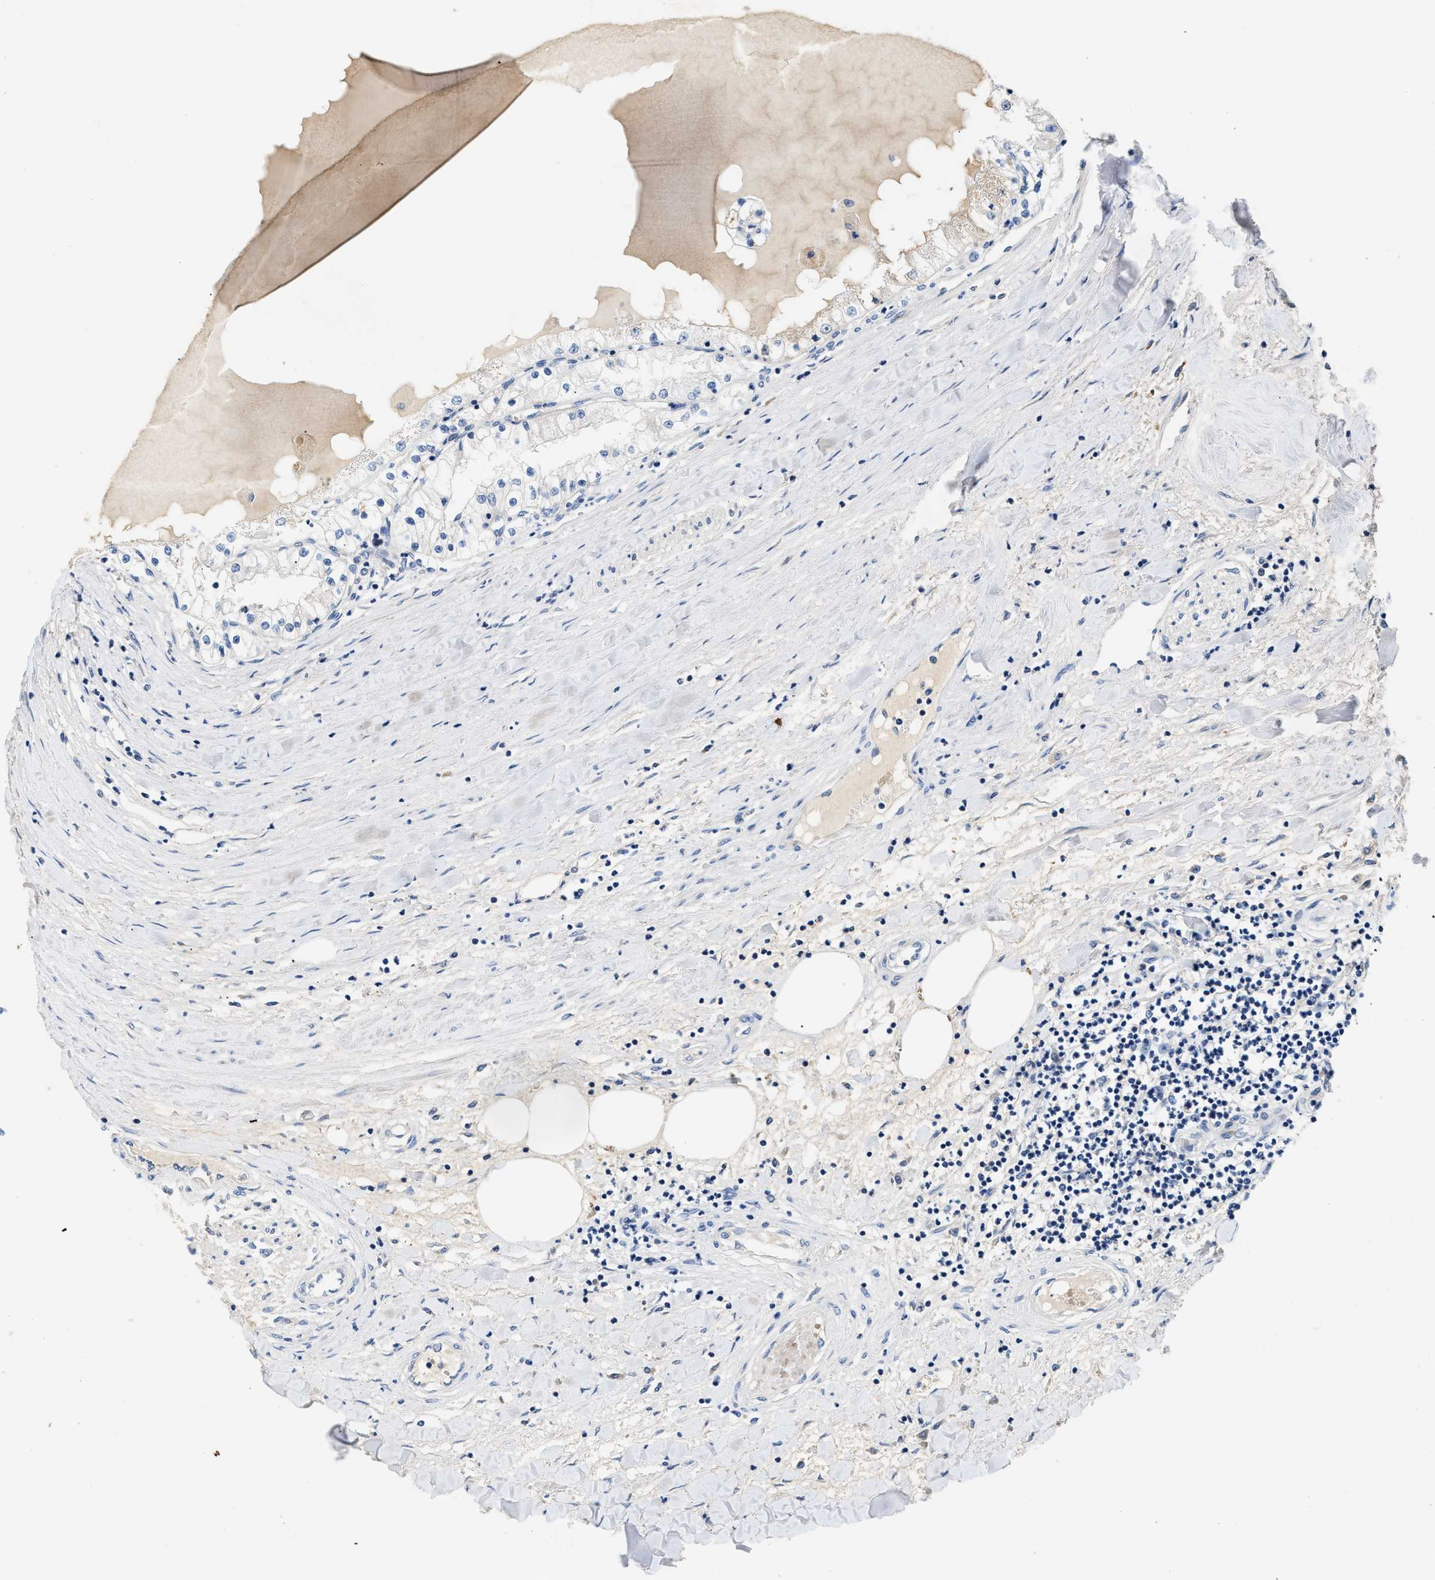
{"staining": {"intensity": "negative", "quantity": "none", "location": "none"}, "tissue": "renal cancer", "cell_type": "Tumor cells", "image_type": "cancer", "snomed": [{"axis": "morphology", "description": "Adenocarcinoma, NOS"}, {"axis": "topography", "description": "Kidney"}], "caption": "Renal cancer was stained to show a protein in brown. There is no significant staining in tumor cells. (Immunohistochemistry (ihc), brightfield microscopy, high magnification).", "gene": "IL17RC", "patient": {"sex": "male", "age": 68}}